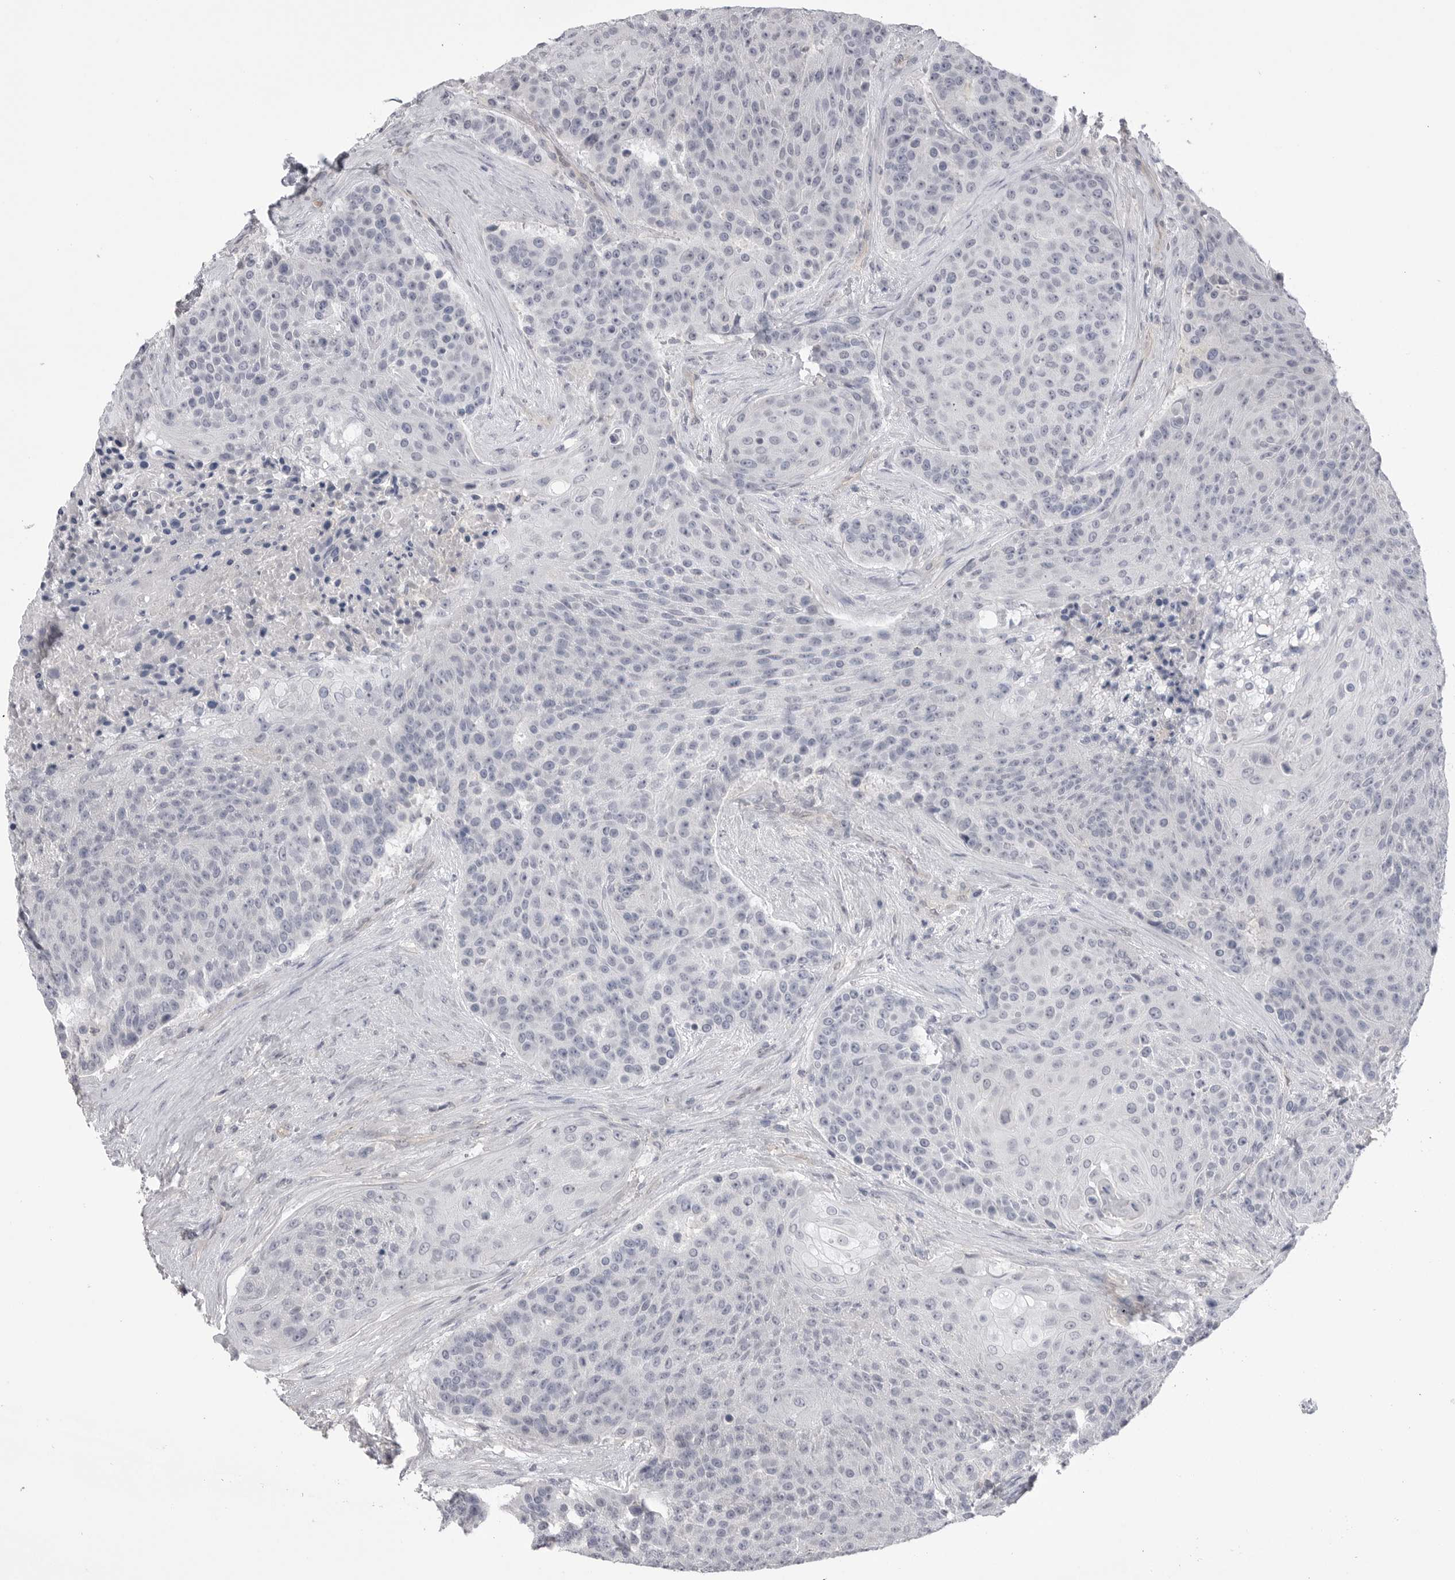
{"staining": {"intensity": "weak", "quantity": "<25%", "location": "nuclear"}, "tissue": "urothelial cancer", "cell_type": "Tumor cells", "image_type": "cancer", "snomed": [{"axis": "morphology", "description": "Urothelial carcinoma, High grade"}, {"axis": "topography", "description": "Urinary bladder"}], "caption": "Urothelial carcinoma (high-grade) was stained to show a protein in brown. There is no significant positivity in tumor cells.", "gene": "DLGAP3", "patient": {"sex": "female", "age": 63}}